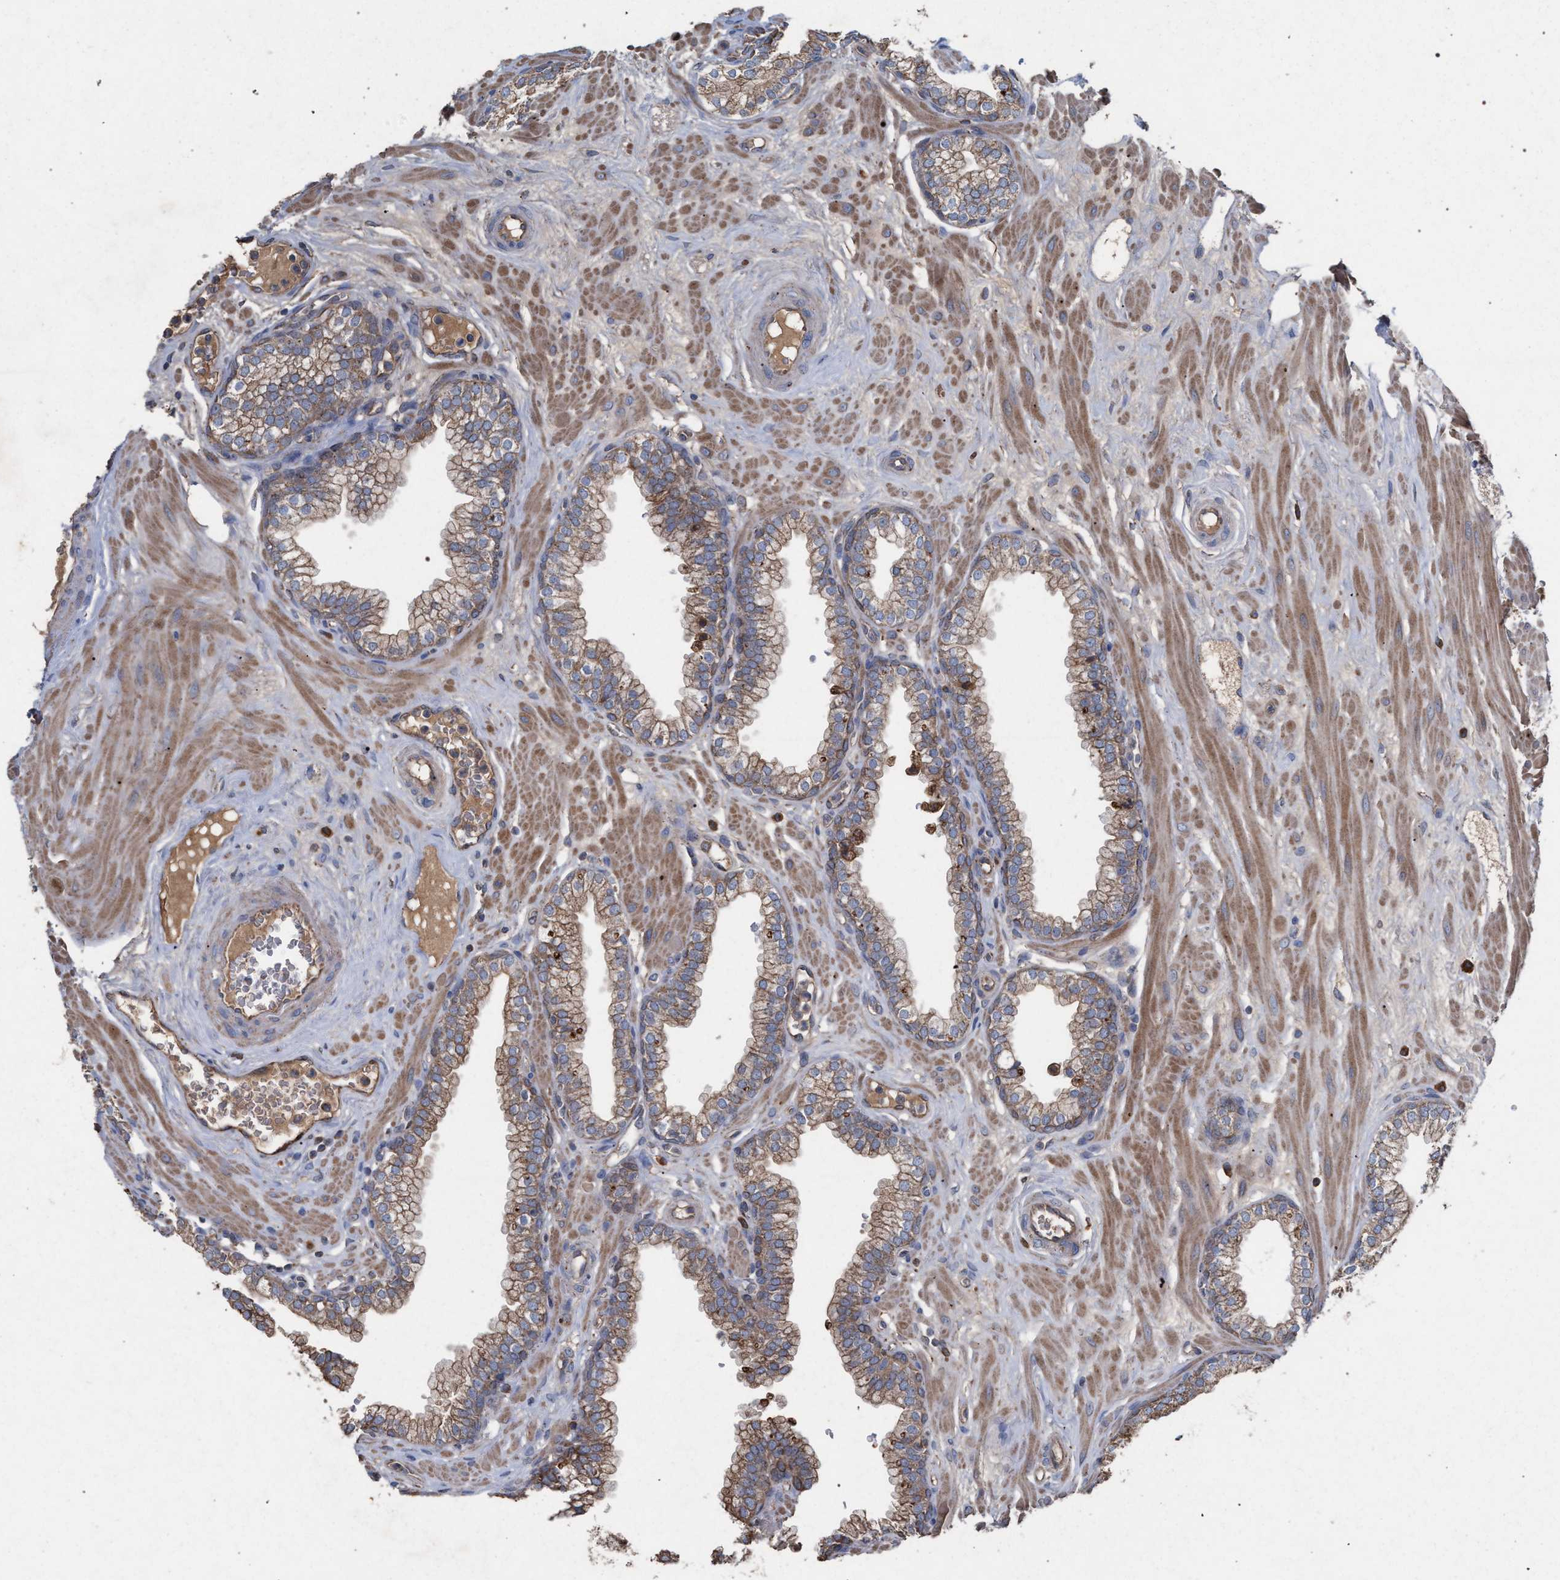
{"staining": {"intensity": "weak", "quantity": ">75%", "location": "cytoplasmic/membranous"}, "tissue": "prostate", "cell_type": "Glandular cells", "image_type": "normal", "snomed": [{"axis": "morphology", "description": "Normal tissue, NOS"}, {"axis": "morphology", "description": "Urothelial carcinoma, Low grade"}, {"axis": "topography", "description": "Urinary bladder"}, {"axis": "topography", "description": "Prostate"}], "caption": "Protein staining demonstrates weak cytoplasmic/membranous staining in approximately >75% of glandular cells in benign prostate. The staining is performed using DAB (3,3'-diaminobenzidine) brown chromogen to label protein expression. The nuclei are counter-stained blue using hematoxylin.", "gene": "BCL2L12", "patient": {"sex": "male", "age": 60}}